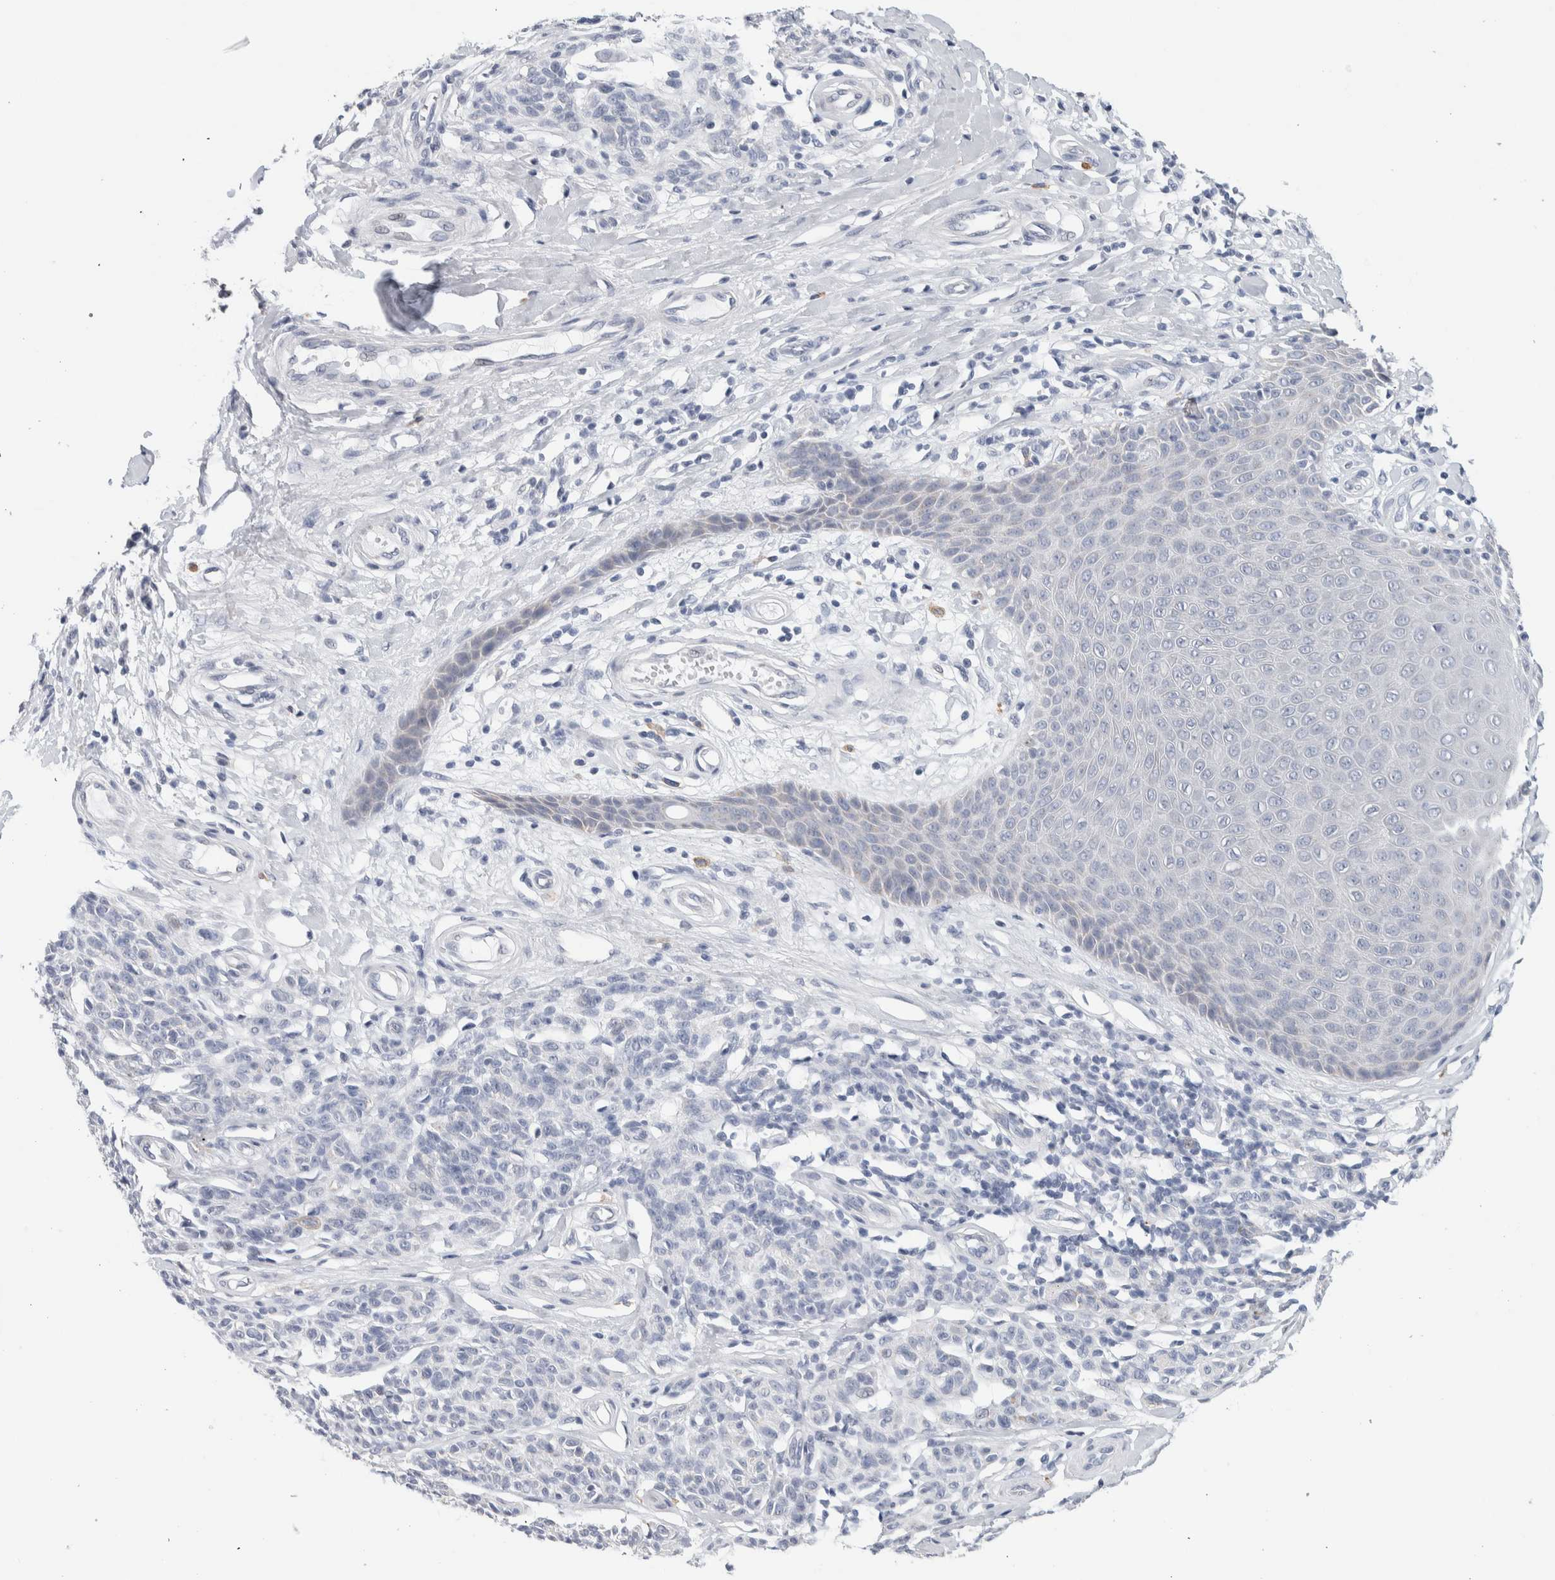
{"staining": {"intensity": "negative", "quantity": "none", "location": "none"}, "tissue": "melanoma", "cell_type": "Tumor cells", "image_type": "cancer", "snomed": [{"axis": "morphology", "description": "Malignant melanoma, NOS"}, {"axis": "topography", "description": "Skin"}], "caption": "DAB (3,3'-diaminobenzidine) immunohistochemical staining of human malignant melanoma reveals no significant expression in tumor cells. Brightfield microscopy of immunohistochemistry stained with DAB (brown) and hematoxylin (blue), captured at high magnification.", "gene": "SCN2A", "patient": {"sex": "female", "age": 64}}